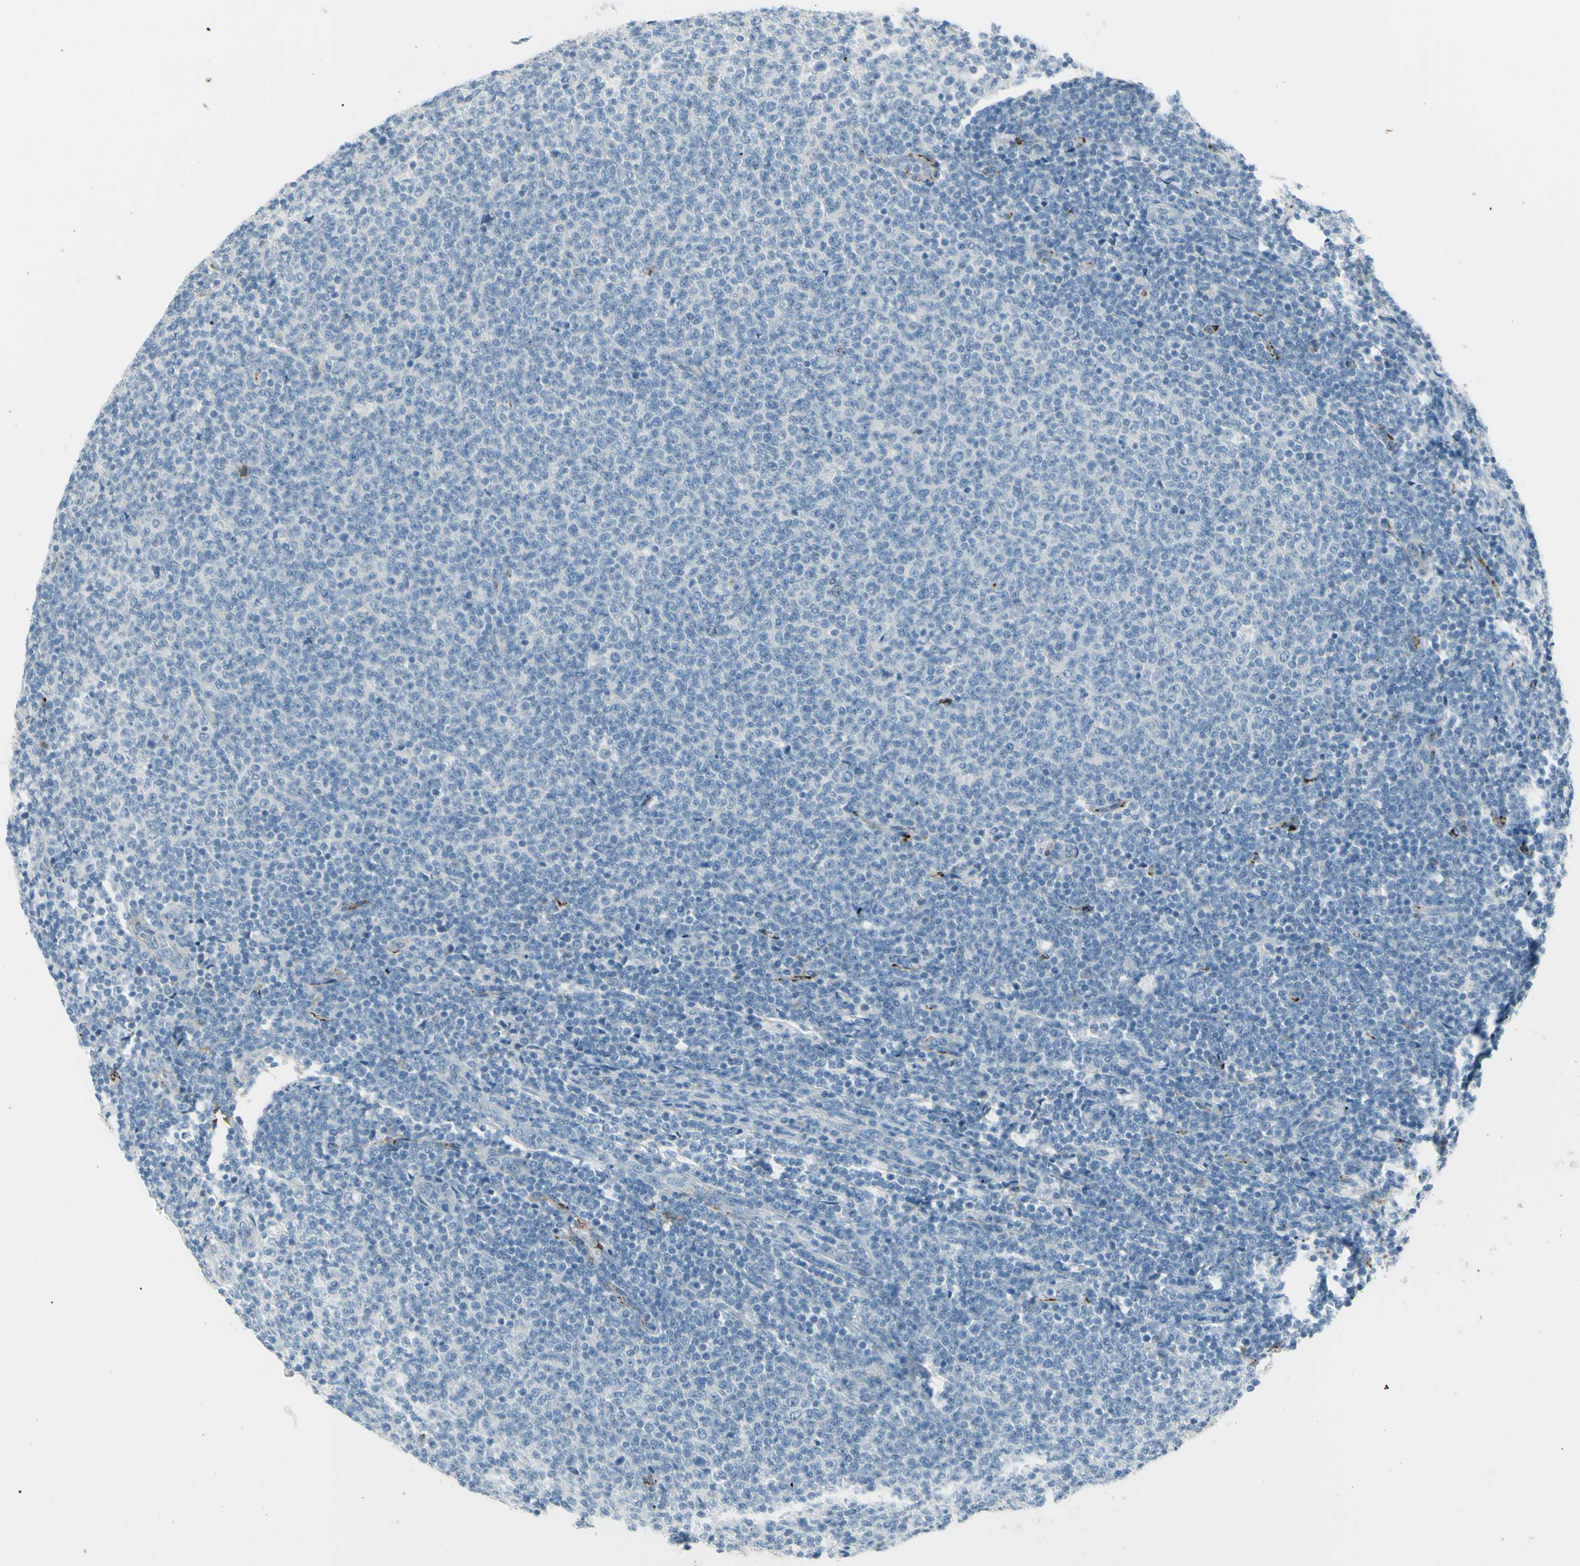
{"staining": {"intensity": "negative", "quantity": "none", "location": "none"}, "tissue": "lymphoma", "cell_type": "Tumor cells", "image_type": "cancer", "snomed": [{"axis": "morphology", "description": "Malignant lymphoma, non-Hodgkin's type, Low grade"}, {"axis": "topography", "description": "Lymph node"}], "caption": "Tumor cells are negative for protein expression in human low-grade malignant lymphoma, non-Hodgkin's type.", "gene": "GPR34", "patient": {"sex": "male", "age": 66}}